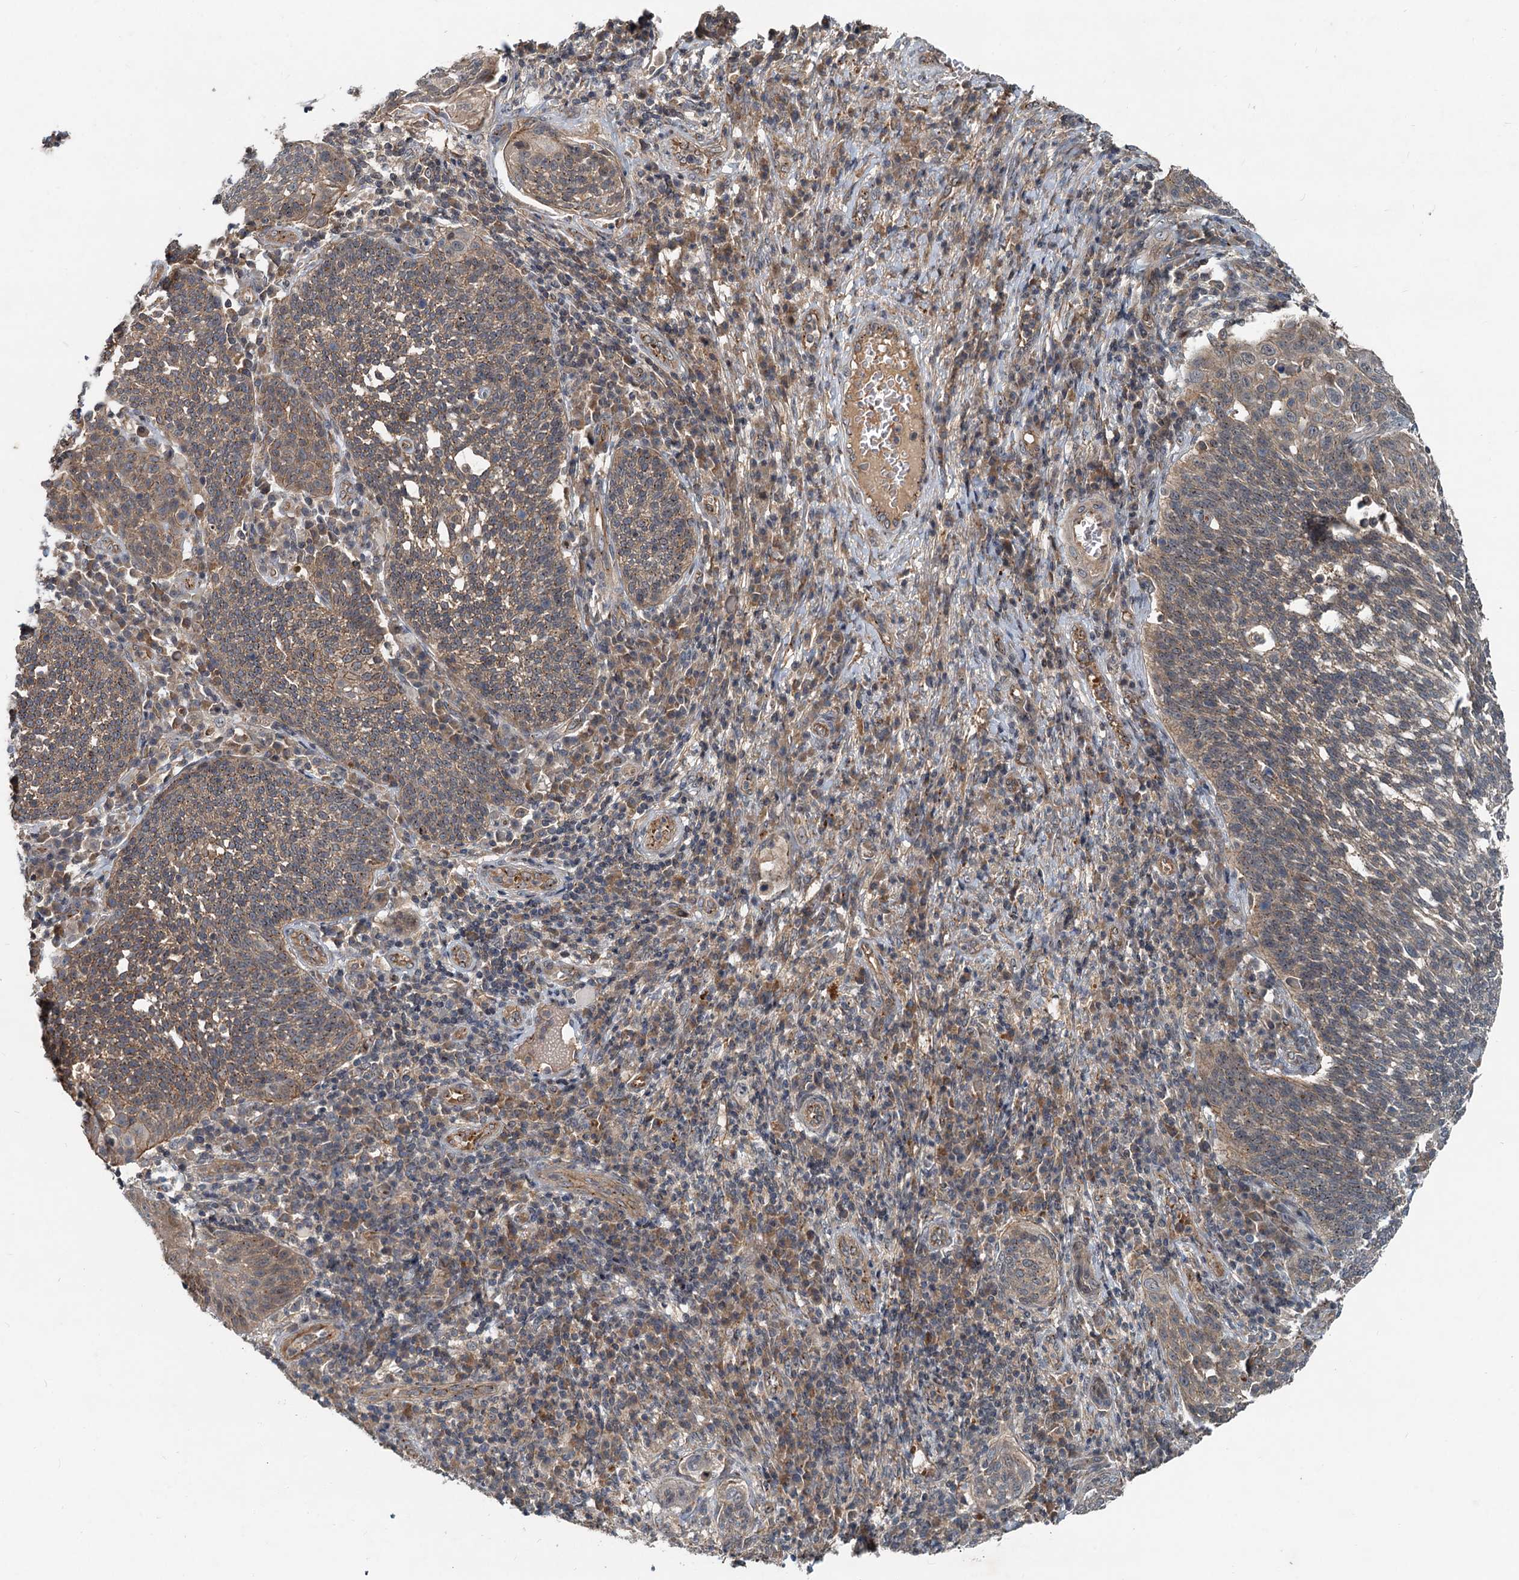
{"staining": {"intensity": "moderate", "quantity": ">75%", "location": "cytoplasmic/membranous"}, "tissue": "cervical cancer", "cell_type": "Tumor cells", "image_type": "cancer", "snomed": [{"axis": "morphology", "description": "Squamous cell carcinoma, NOS"}, {"axis": "topography", "description": "Cervix"}], "caption": "Tumor cells reveal medium levels of moderate cytoplasmic/membranous staining in approximately >75% of cells in cervical cancer.", "gene": "CEP68", "patient": {"sex": "female", "age": 34}}